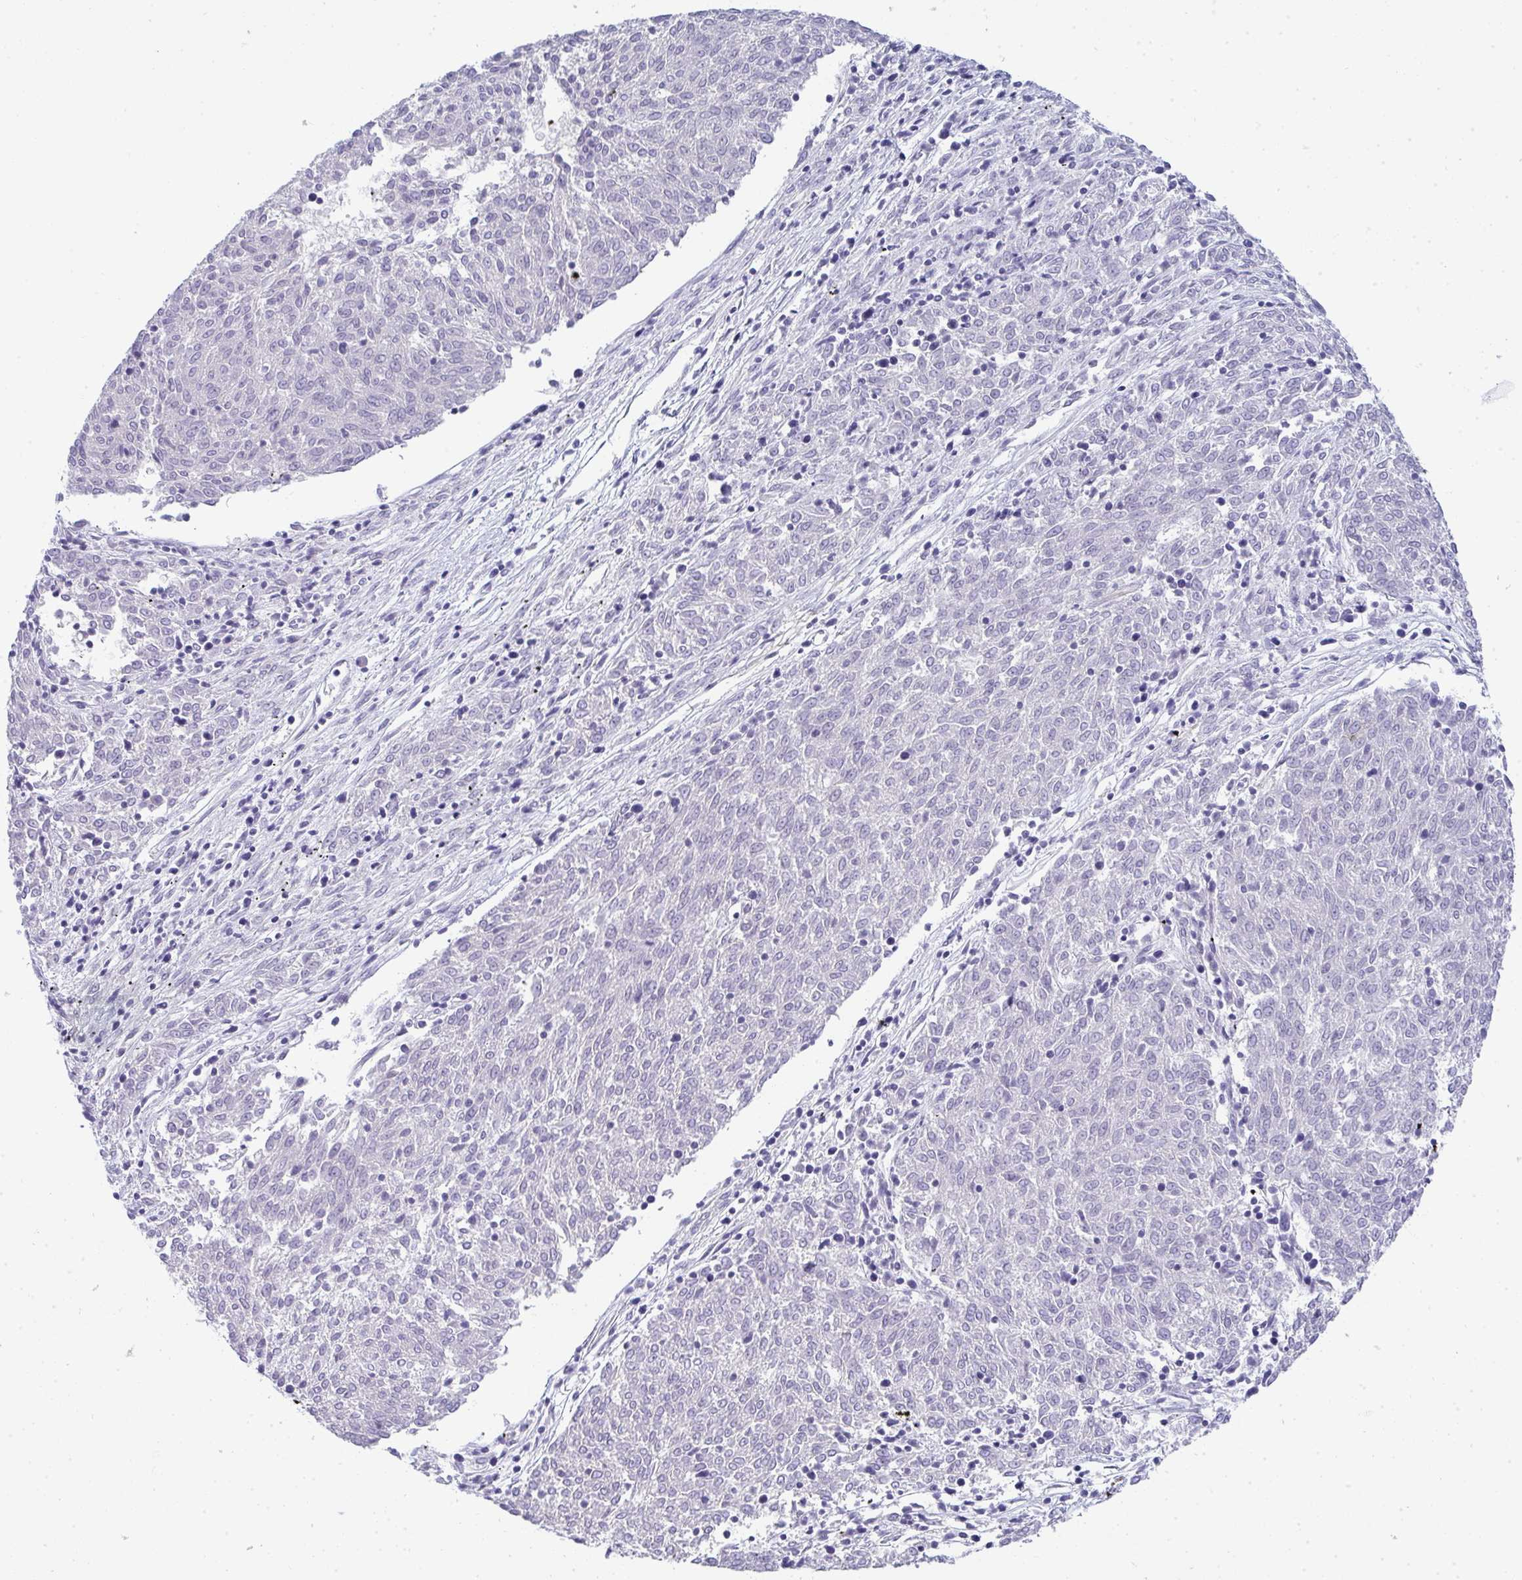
{"staining": {"intensity": "negative", "quantity": "none", "location": "none"}, "tissue": "melanoma", "cell_type": "Tumor cells", "image_type": "cancer", "snomed": [{"axis": "morphology", "description": "Malignant melanoma, NOS"}, {"axis": "topography", "description": "Skin"}], "caption": "This is a image of immunohistochemistry (IHC) staining of malignant melanoma, which shows no expression in tumor cells.", "gene": "TMEM82", "patient": {"sex": "female", "age": 72}}